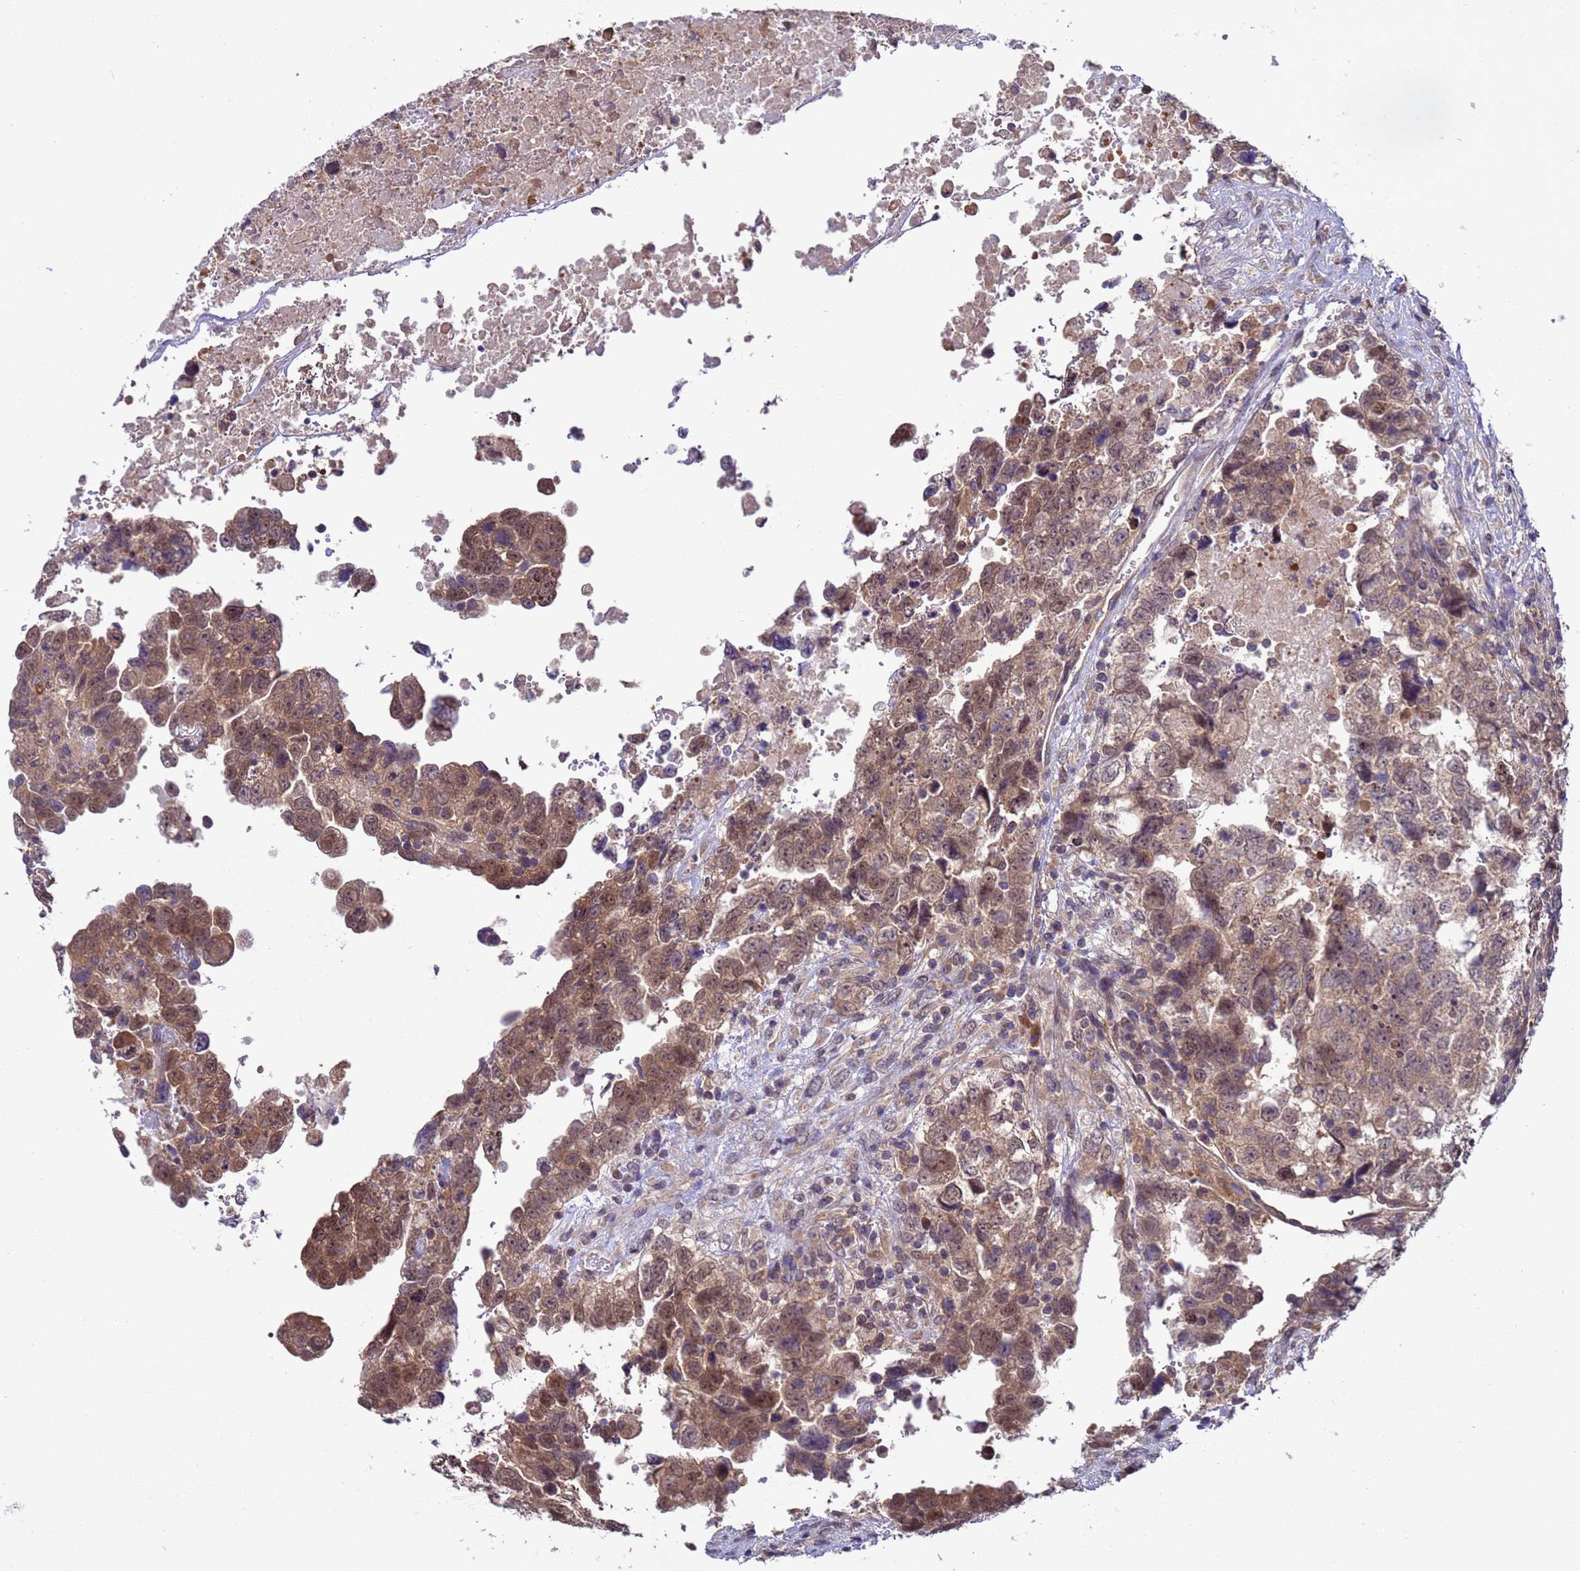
{"staining": {"intensity": "moderate", "quantity": ">75%", "location": "cytoplasmic/membranous,nuclear"}, "tissue": "testis cancer", "cell_type": "Tumor cells", "image_type": "cancer", "snomed": [{"axis": "morphology", "description": "Carcinoma, Embryonal, NOS"}, {"axis": "topography", "description": "Testis"}], "caption": "Protein expression analysis of testis embryonal carcinoma demonstrates moderate cytoplasmic/membranous and nuclear positivity in approximately >75% of tumor cells. The staining was performed using DAB (3,3'-diaminobenzidine), with brown indicating positive protein expression. Nuclei are stained blue with hematoxylin.", "gene": "ZFP69B", "patient": {"sex": "male", "age": 37}}